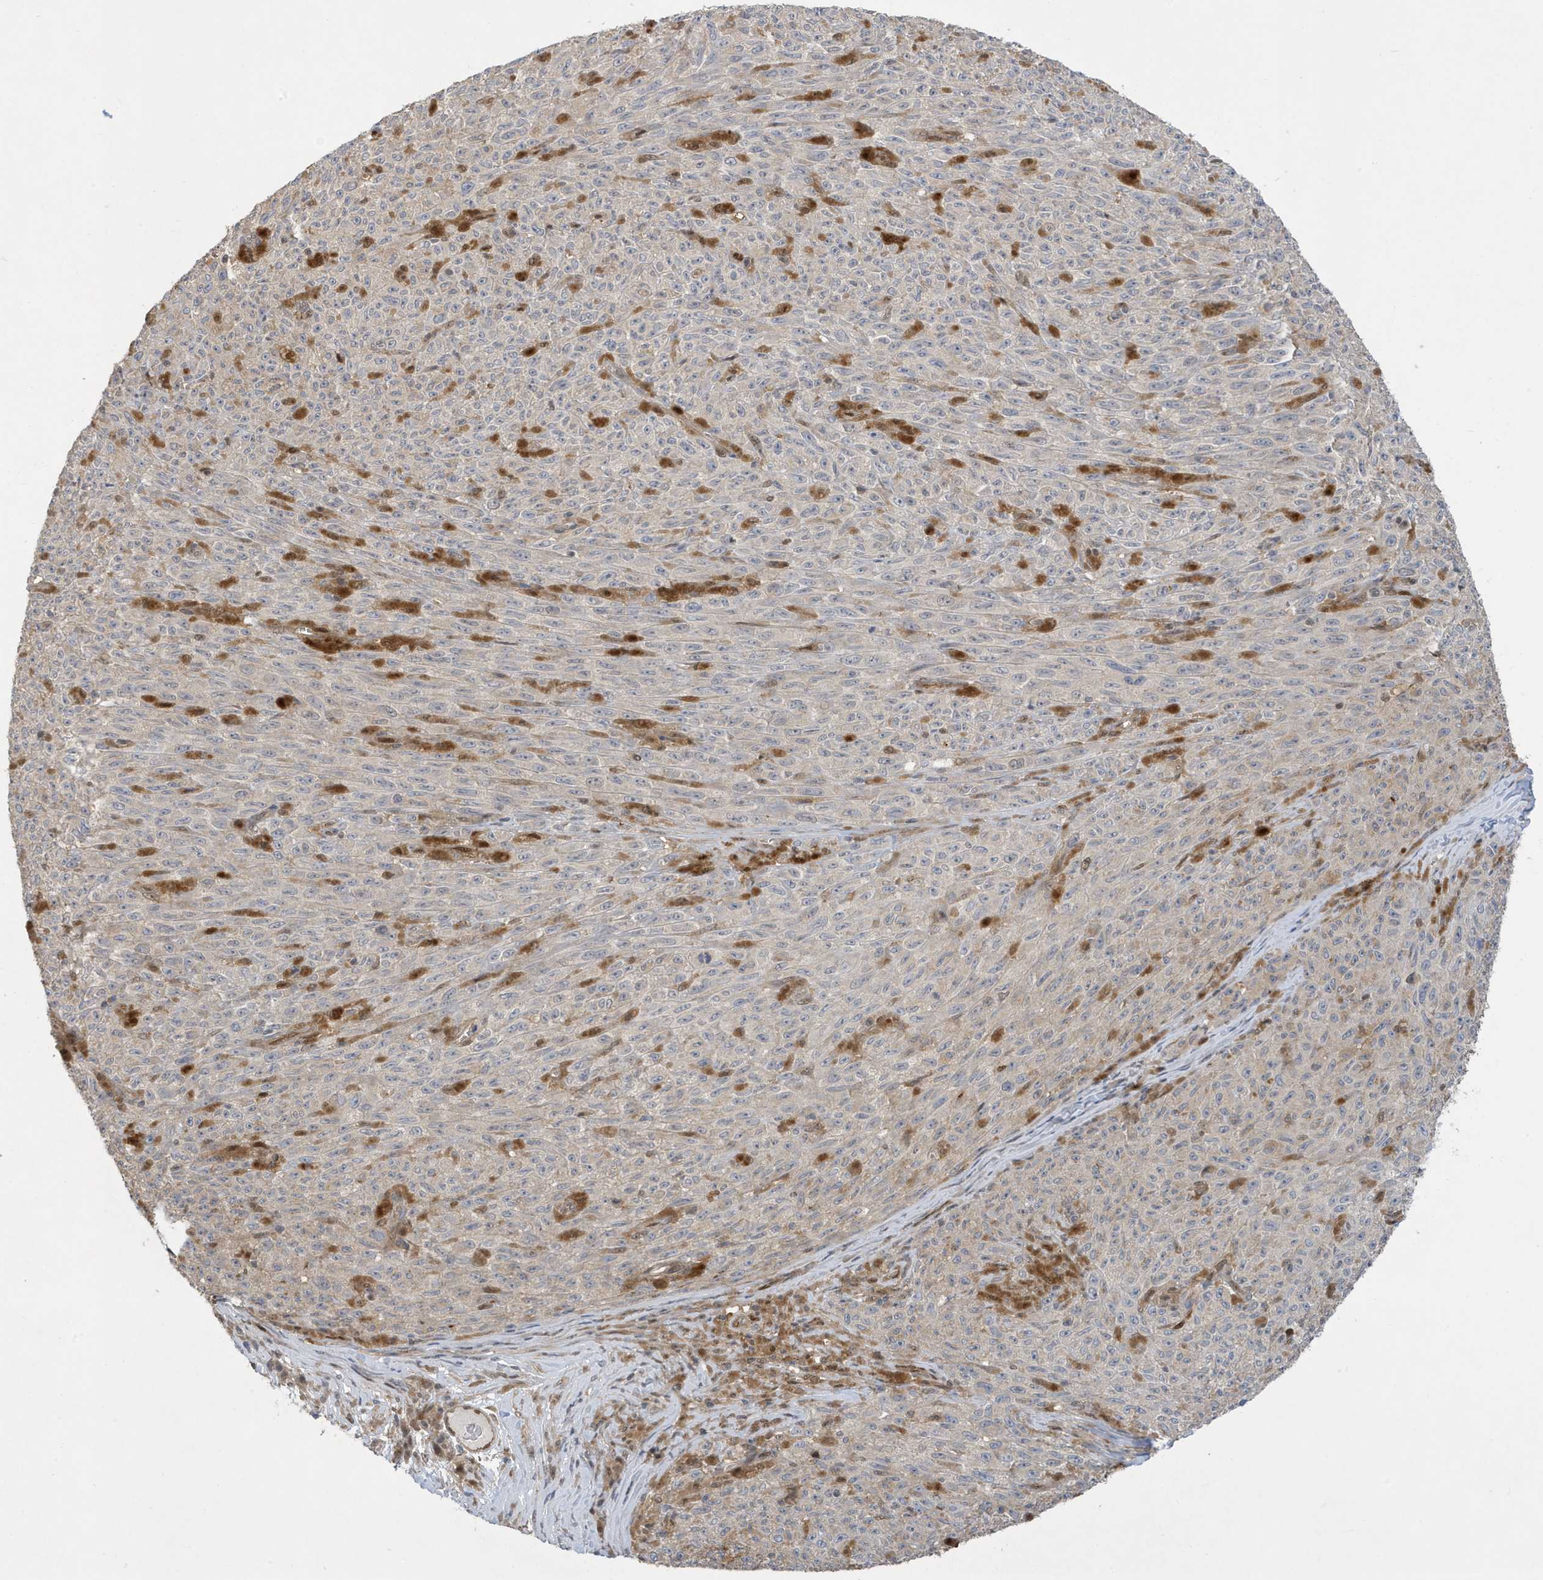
{"staining": {"intensity": "negative", "quantity": "none", "location": "none"}, "tissue": "melanoma", "cell_type": "Tumor cells", "image_type": "cancer", "snomed": [{"axis": "morphology", "description": "Malignant melanoma, NOS"}, {"axis": "topography", "description": "Skin"}], "caption": "High power microscopy photomicrograph of an IHC image of melanoma, revealing no significant staining in tumor cells.", "gene": "NCOA7", "patient": {"sex": "female", "age": 82}}